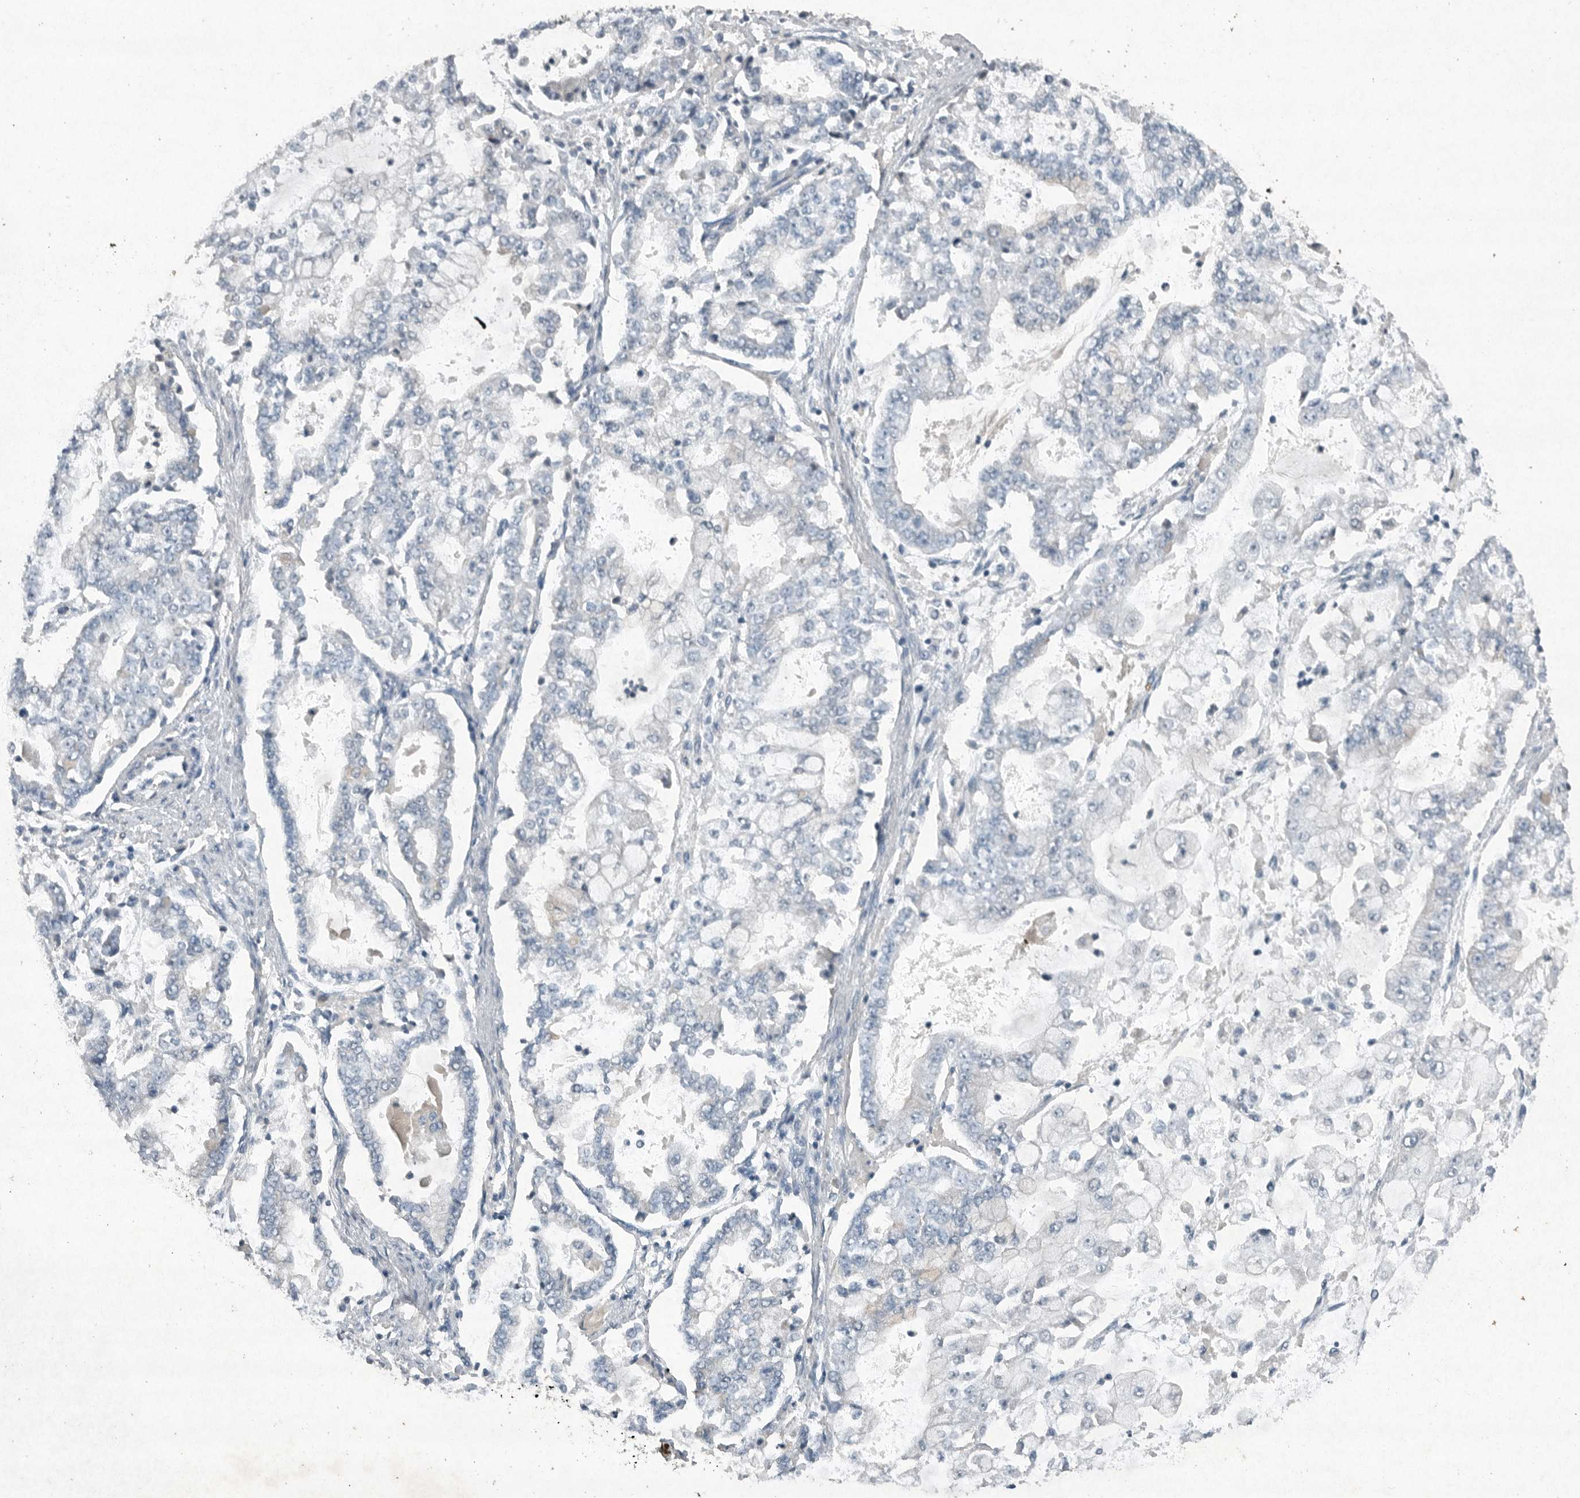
{"staining": {"intensity": "negative", "quantity": "none", "location": "none"}, "tissue": "stomach cancer", "cell_type": "Tumor cells", "image_type": "cancer", "snomed": [{"axis": "morphology", "description": "Adenocarcinoma, NOS"}, {"axis": "topography", "description": "Stomach"}], "caption": "High magnification brightfield microscopy of stomach adenocarcinoma stained with DAB (brown) and counterstained with hematoxylin (blue): tumor cells show no significant expression.", "gene": "IL20", "patient": {"sex": "male", "age": 76}}